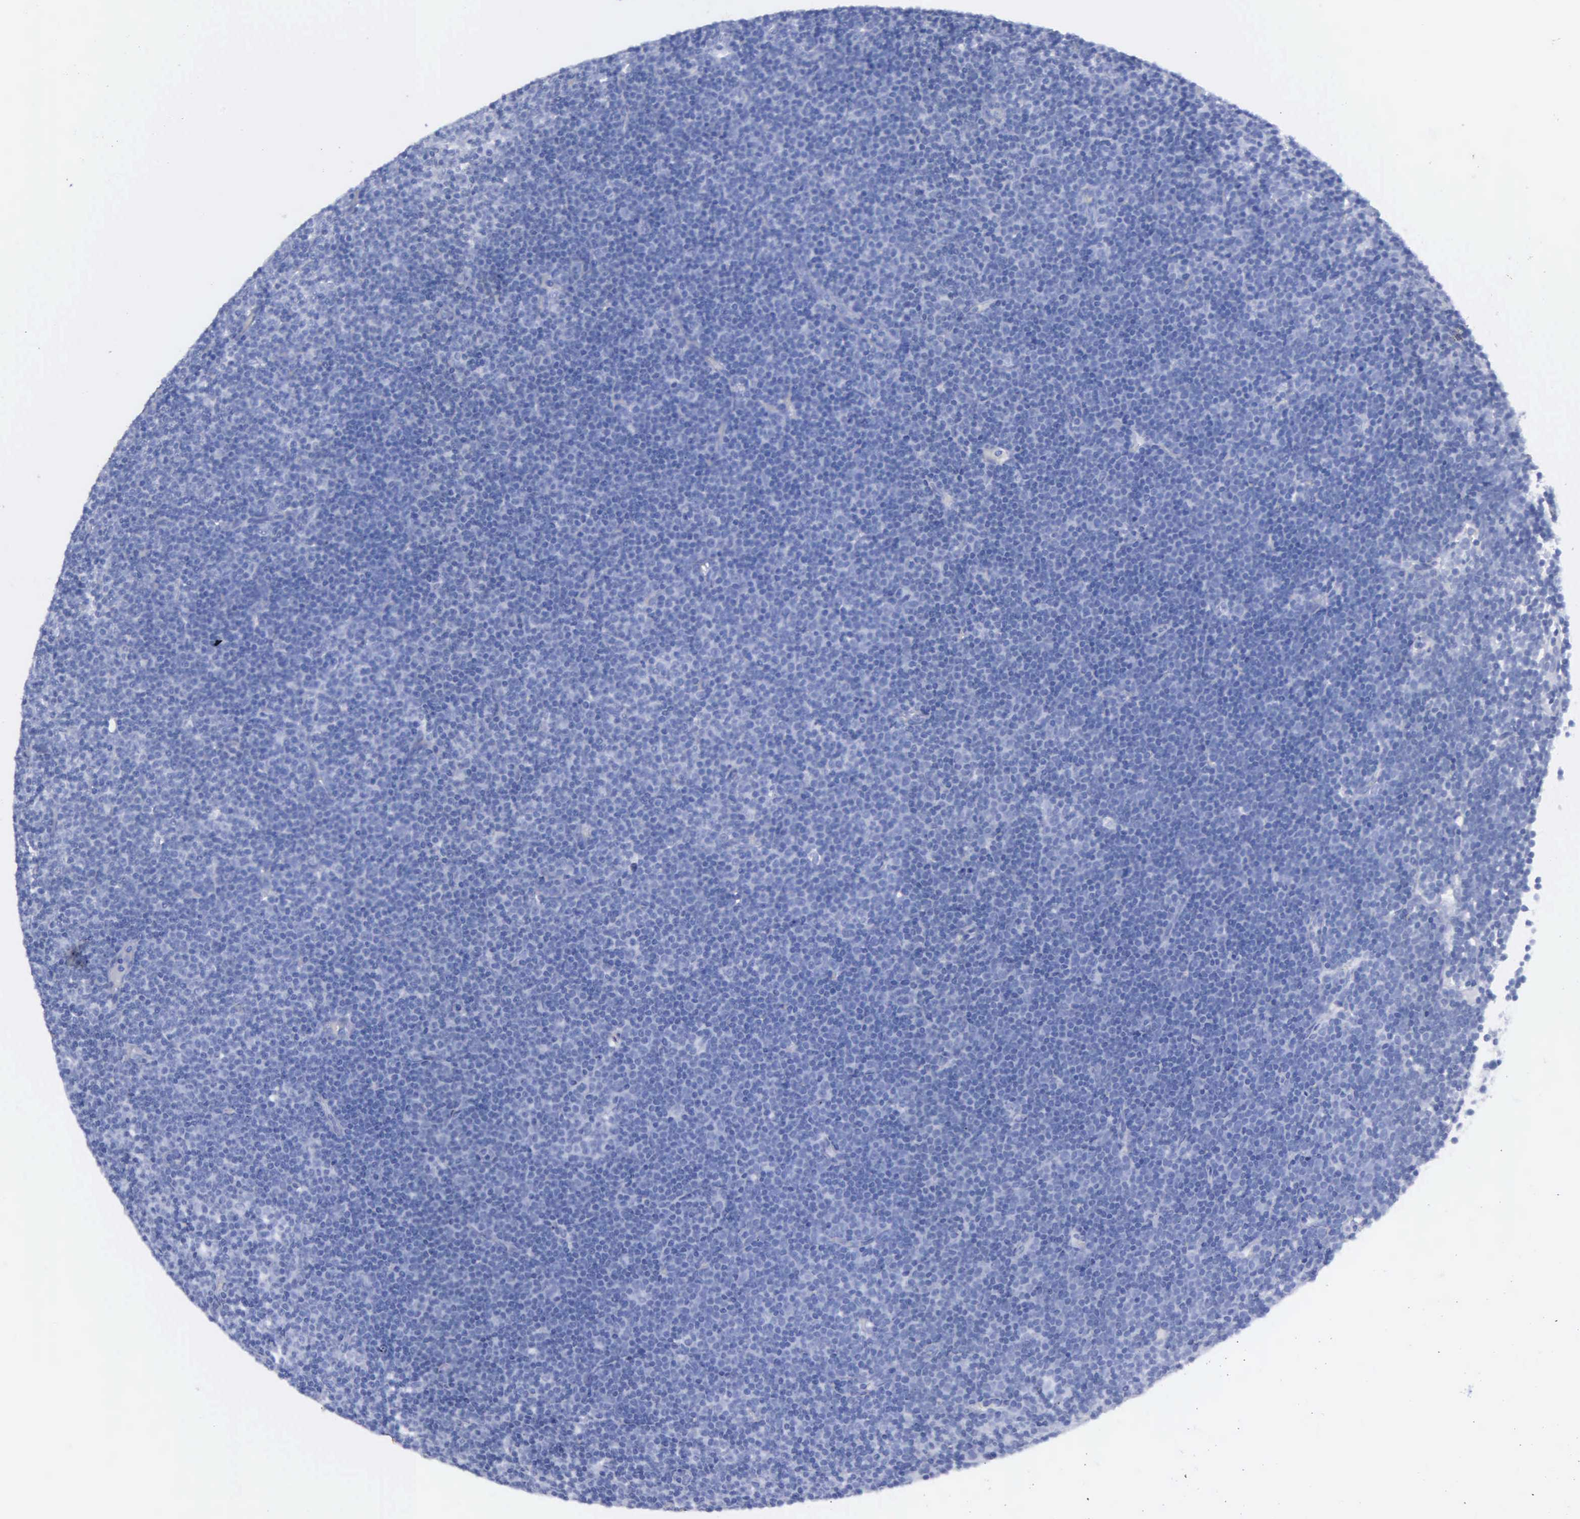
{"staining": {"intensity": "negative", "quantity": "none", "location": "none"}, "tissue": "lymphoma", "cell_type": "Tumor cells", "image_type": "cancer", "snomed": [{"axis": "morphology", "description": "Malignant lymphoma, non-Hodgkin's type, Low grade"}, {"axis": "topography", "description": "Lymph node"}], "caption": "DAB immunohistochemical staining of low-grade malignant lymphoma, non-Hodgkin's type reveals no significant staining in tumor cells.", "gene": "CYP19A1", "patient": {"sex": "male", "age": 57}}